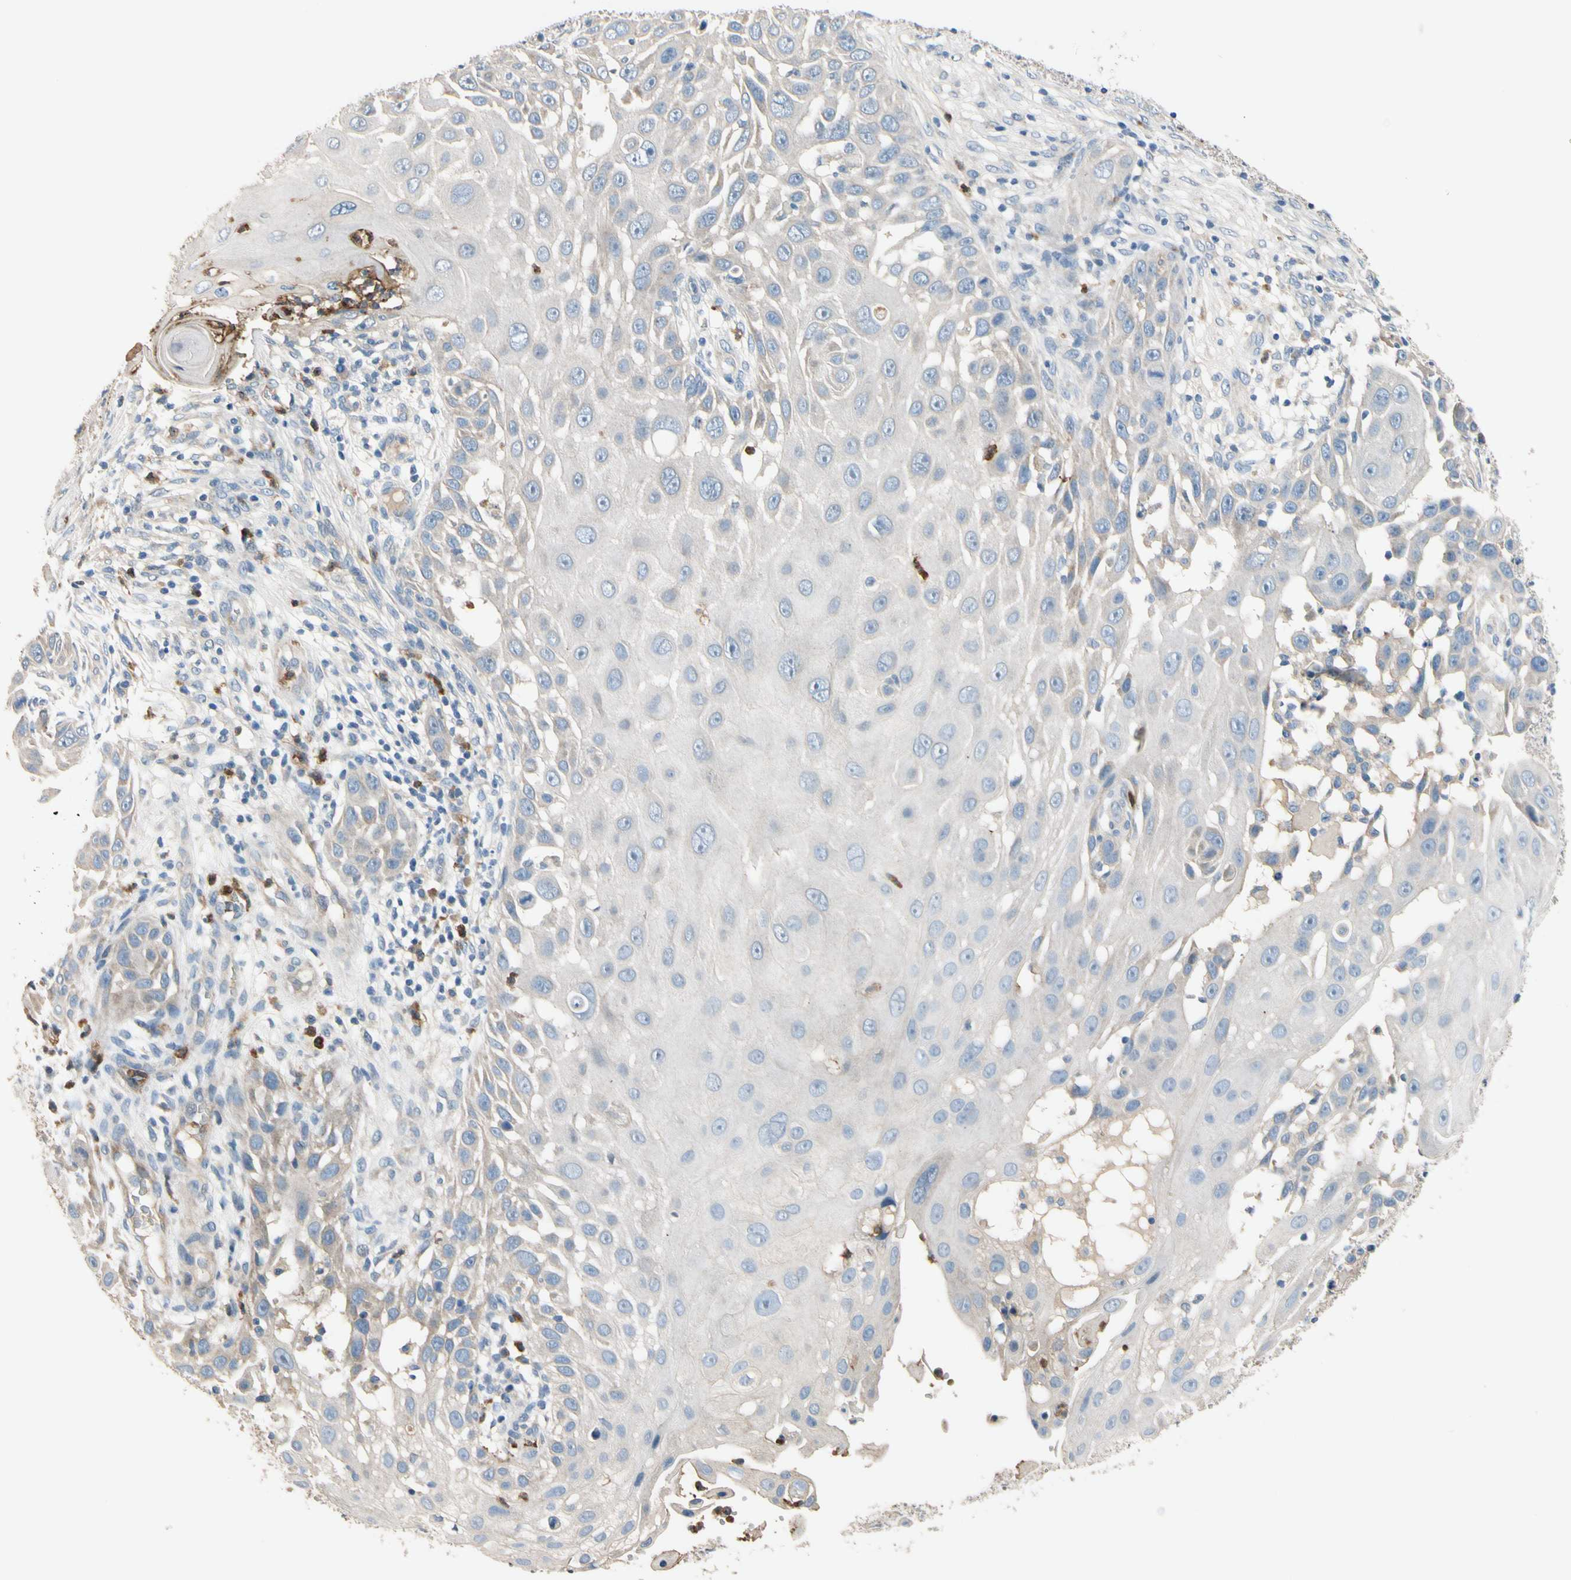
{"staining": {"intensity": "negative", "quantity": "none", "location": "none"}, "tissue": "skin cancer", "cell_type": "Tumor cells", "image_type": "cancer", "snomed": [{"axis": "morphology", "description": "Squamous cell carcinoma, NOS"}, {"axis": "topography", "description": "Skin"}], "caption": "DAB (3,3'-diaminobenzidine) immunohistochemical staining of human skin cancer (squamous cell carcinoma) demonstrates no significant positivity in tumor cells.", "gene": "SIGLEC5", "patient": {"sex": "female", "age": 44}}